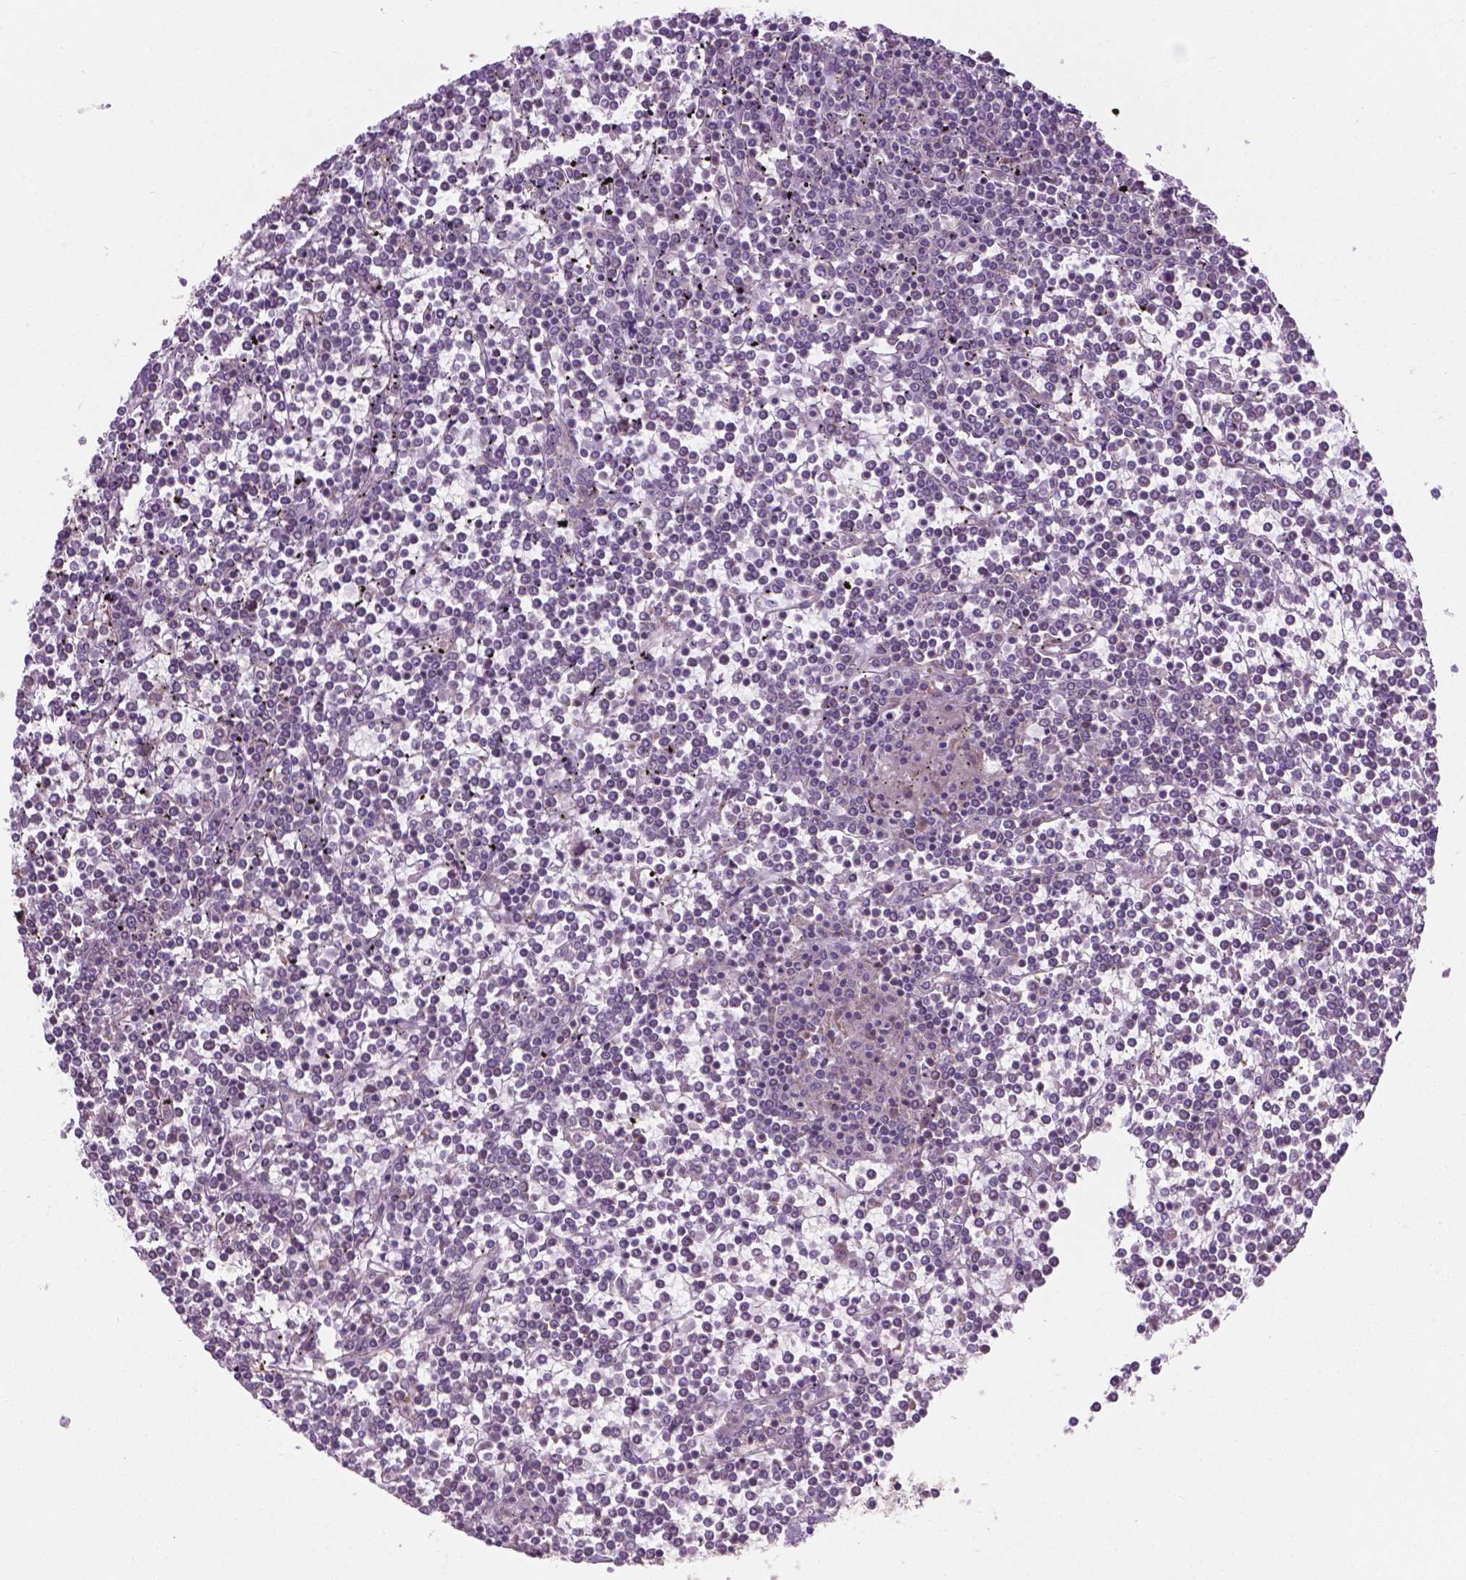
{"staining": {"intensity": "negative", "quantity": "none", "location": "none"}, "tissue": "lymphoma", "cell_type": "Tumor cells", "image_type": "cancer", "snomed": [{"axis": "morphology", "description": "Malignant lymphoma, non-Hodgkin's type, Low grade"}, {"axis": "topography", "description": "Spleen"}], "caption": "There is no significant staining in tumor cells of lymphoma.", "gene": "MZT1", "patient": {"sex": "female", "age": 19}}